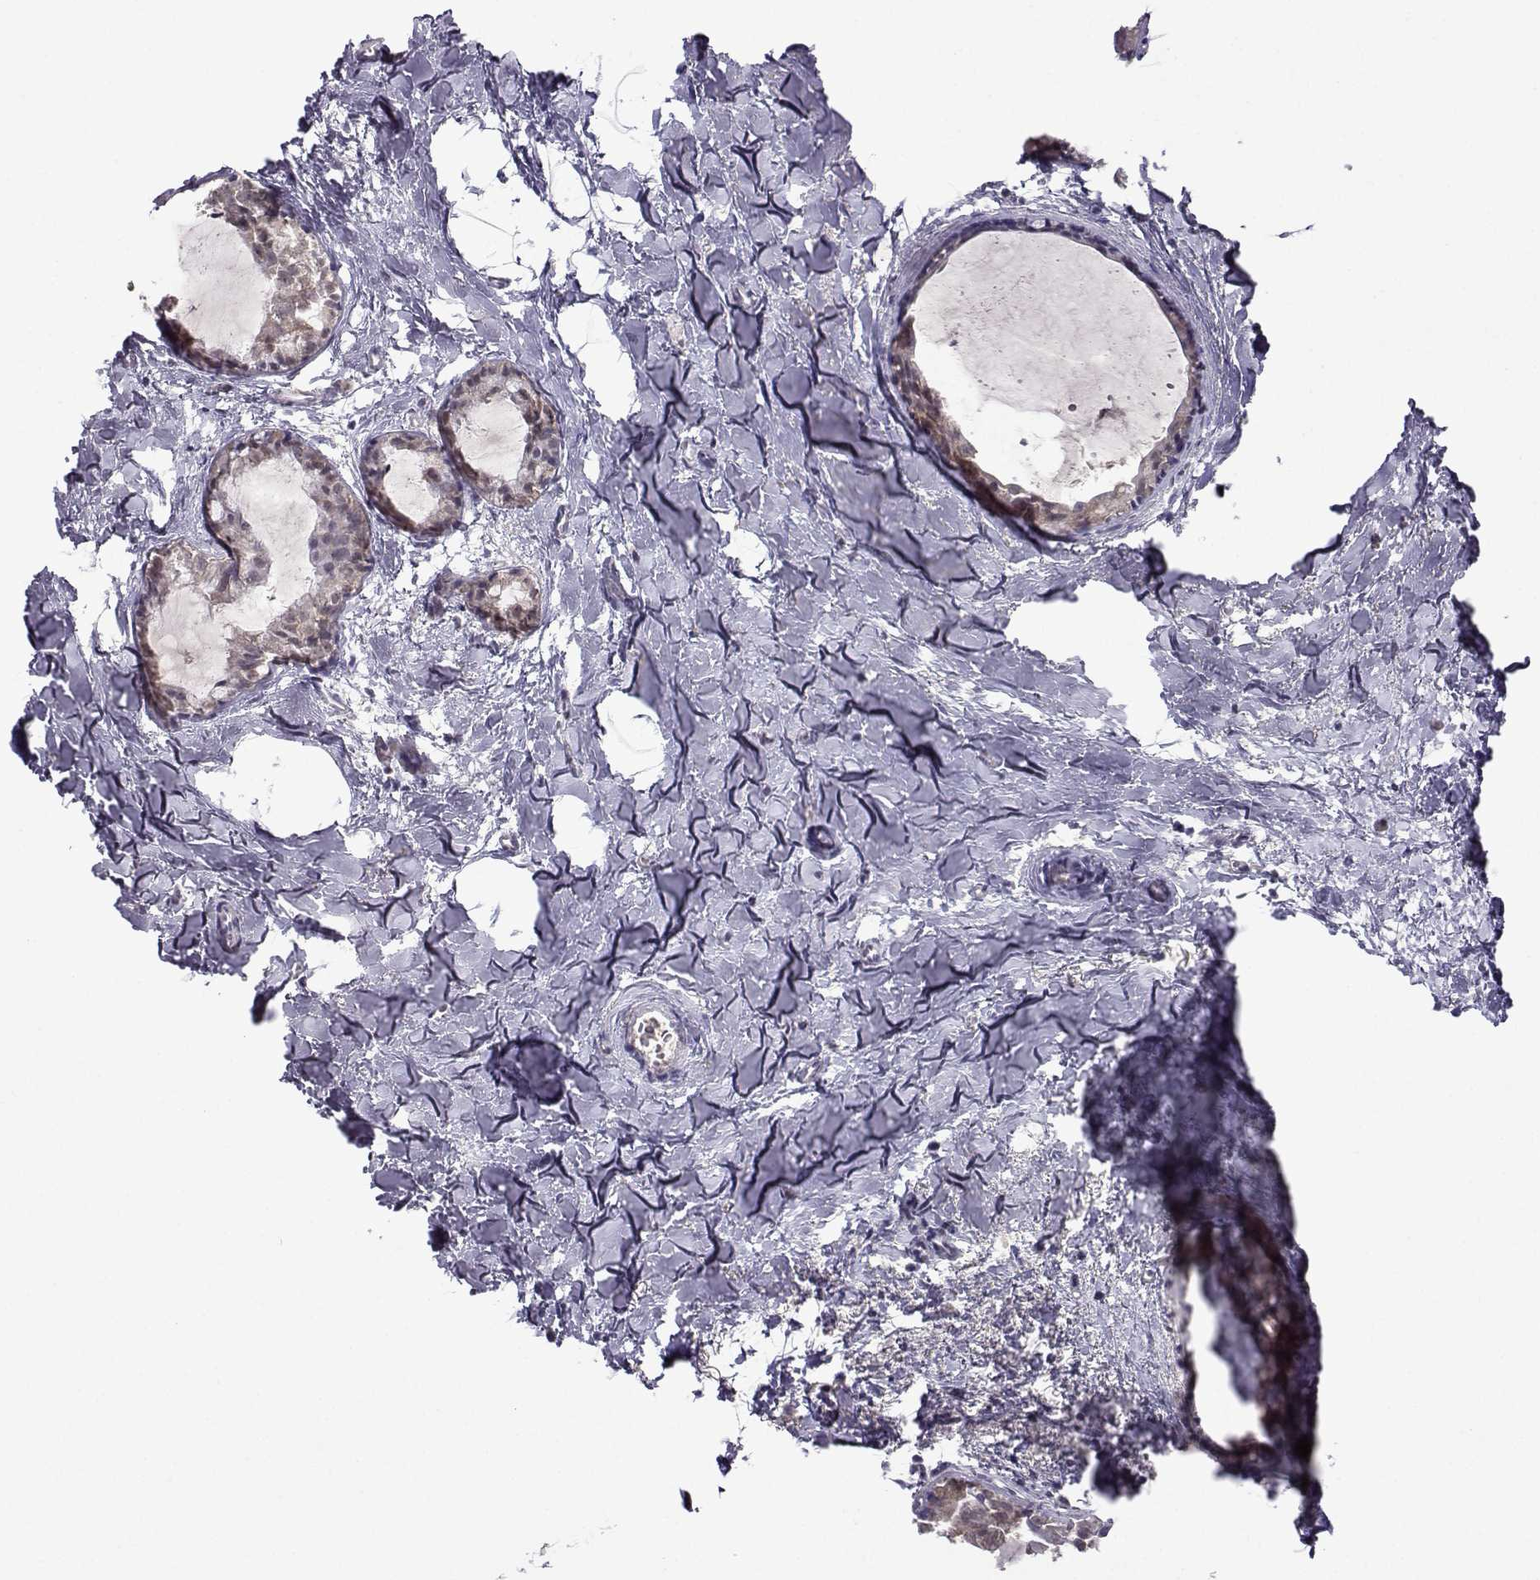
{"staining": {"intensity": "weak", "quantity": ">75%", "location": "cytoplasmic/membranous"}, "tissue": "breast cancer", "cell_type": "Tumor cells", "image_type": "cancer", "snomed": [{"axis": "morphology", "description": "Duct carcinoma"}, {"axis": "topography", "description": "Breast"}], "caption": "Weak cytoplasmic/membranous expression for a protein is seen in about >75% of tumor cells of intraductal carcinoma (breast) using immunohistochemistry.", "gene": "DDX20", "patient": {"sex": "female", "age": 40}}